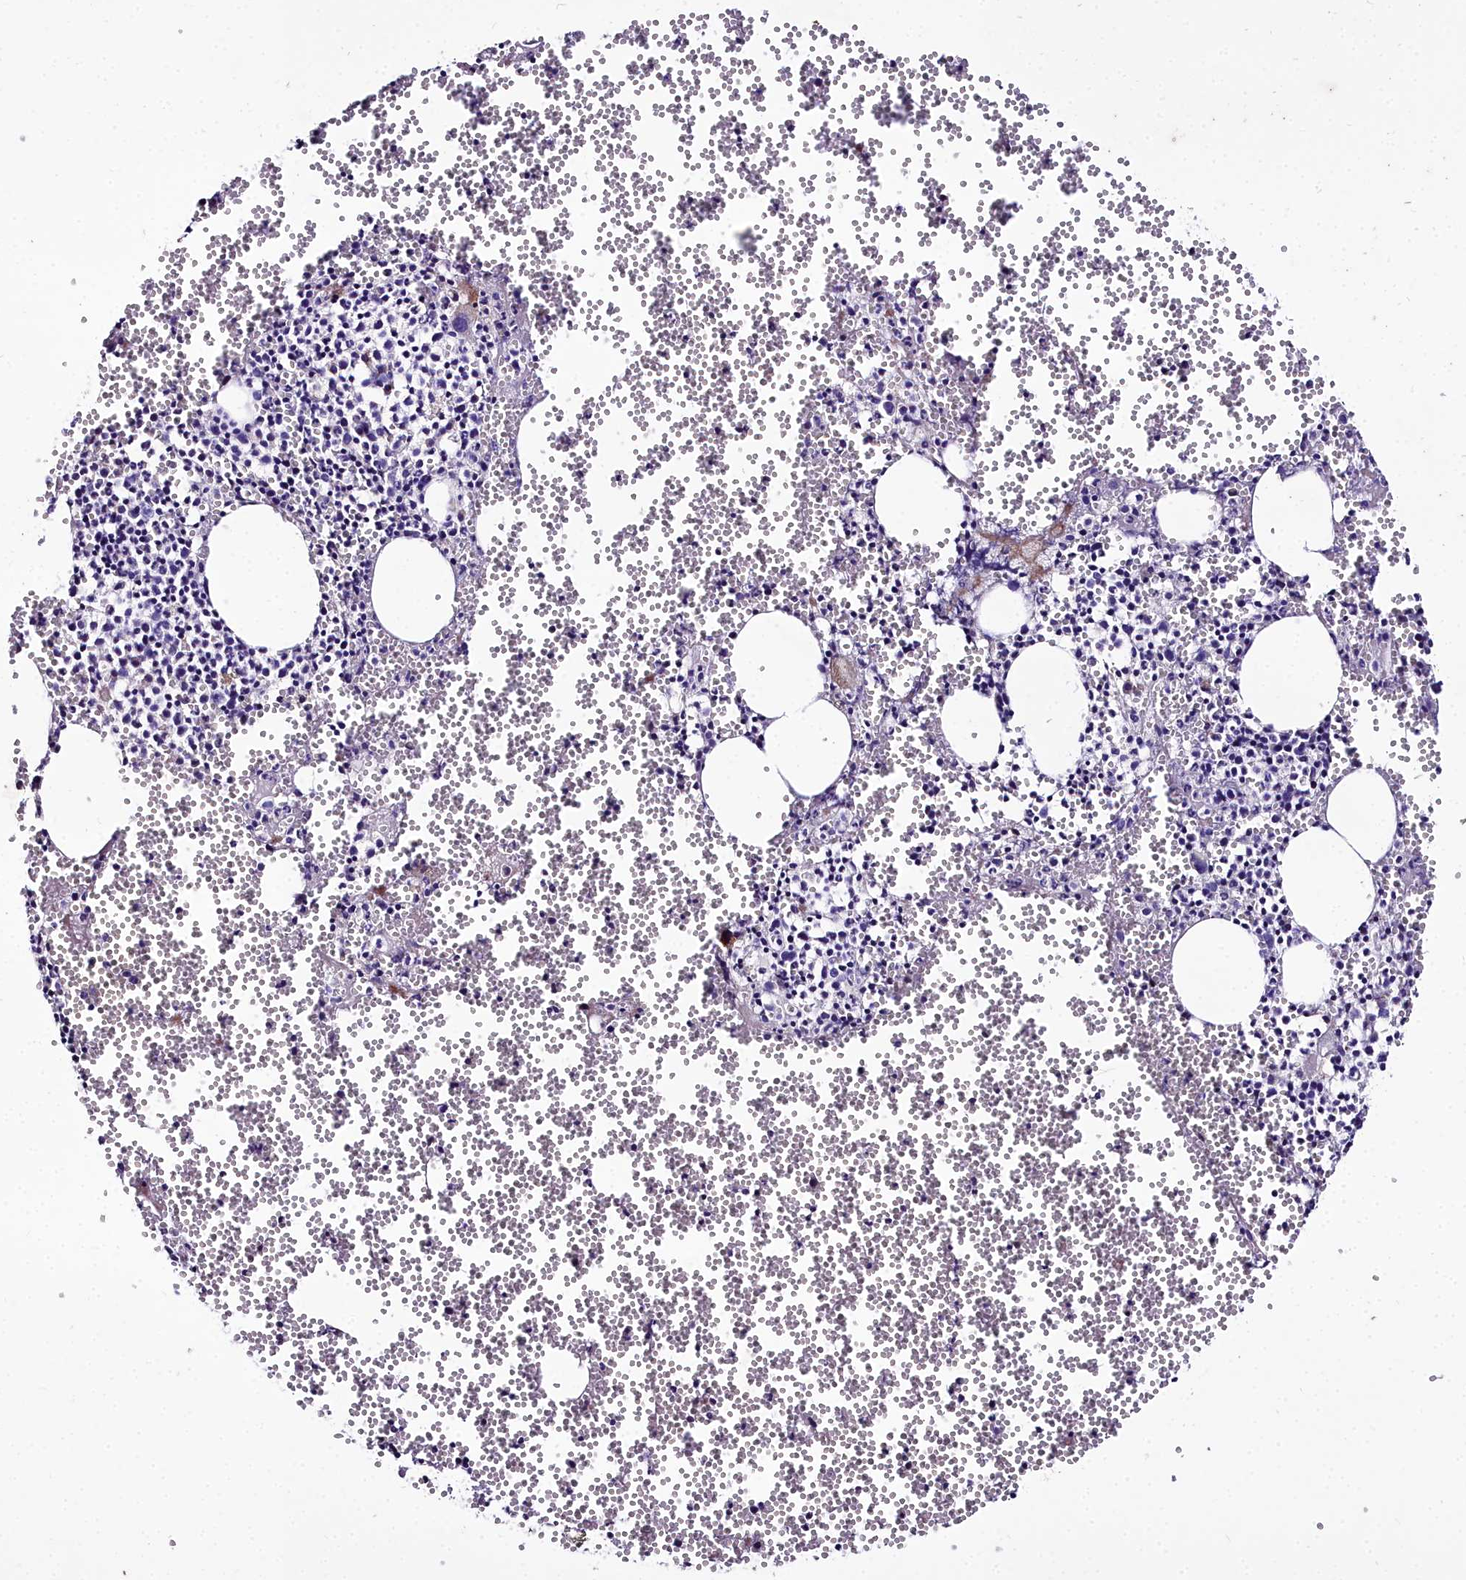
{"staining": {"intensity": "weak", "quantity": "<25%", "location": "cytoplasmic/membranous"}, "tissue": "bone marrow", "cell_type": "Hematopoietic cells", "image_type": "normal", "snomed": [{"axis": "morphology", "description": "Normal tissue, NOS"}, {"axis": "topography", "description": "Bone marrow"}], "caption": "This is a image of immunohistochemistry (IHC) staining of unremarkable bone marrow, which shows no positivity in hematopoietic cells.", "gene": "MS4A18", "patient": {"sex": "female", "age": 77}}